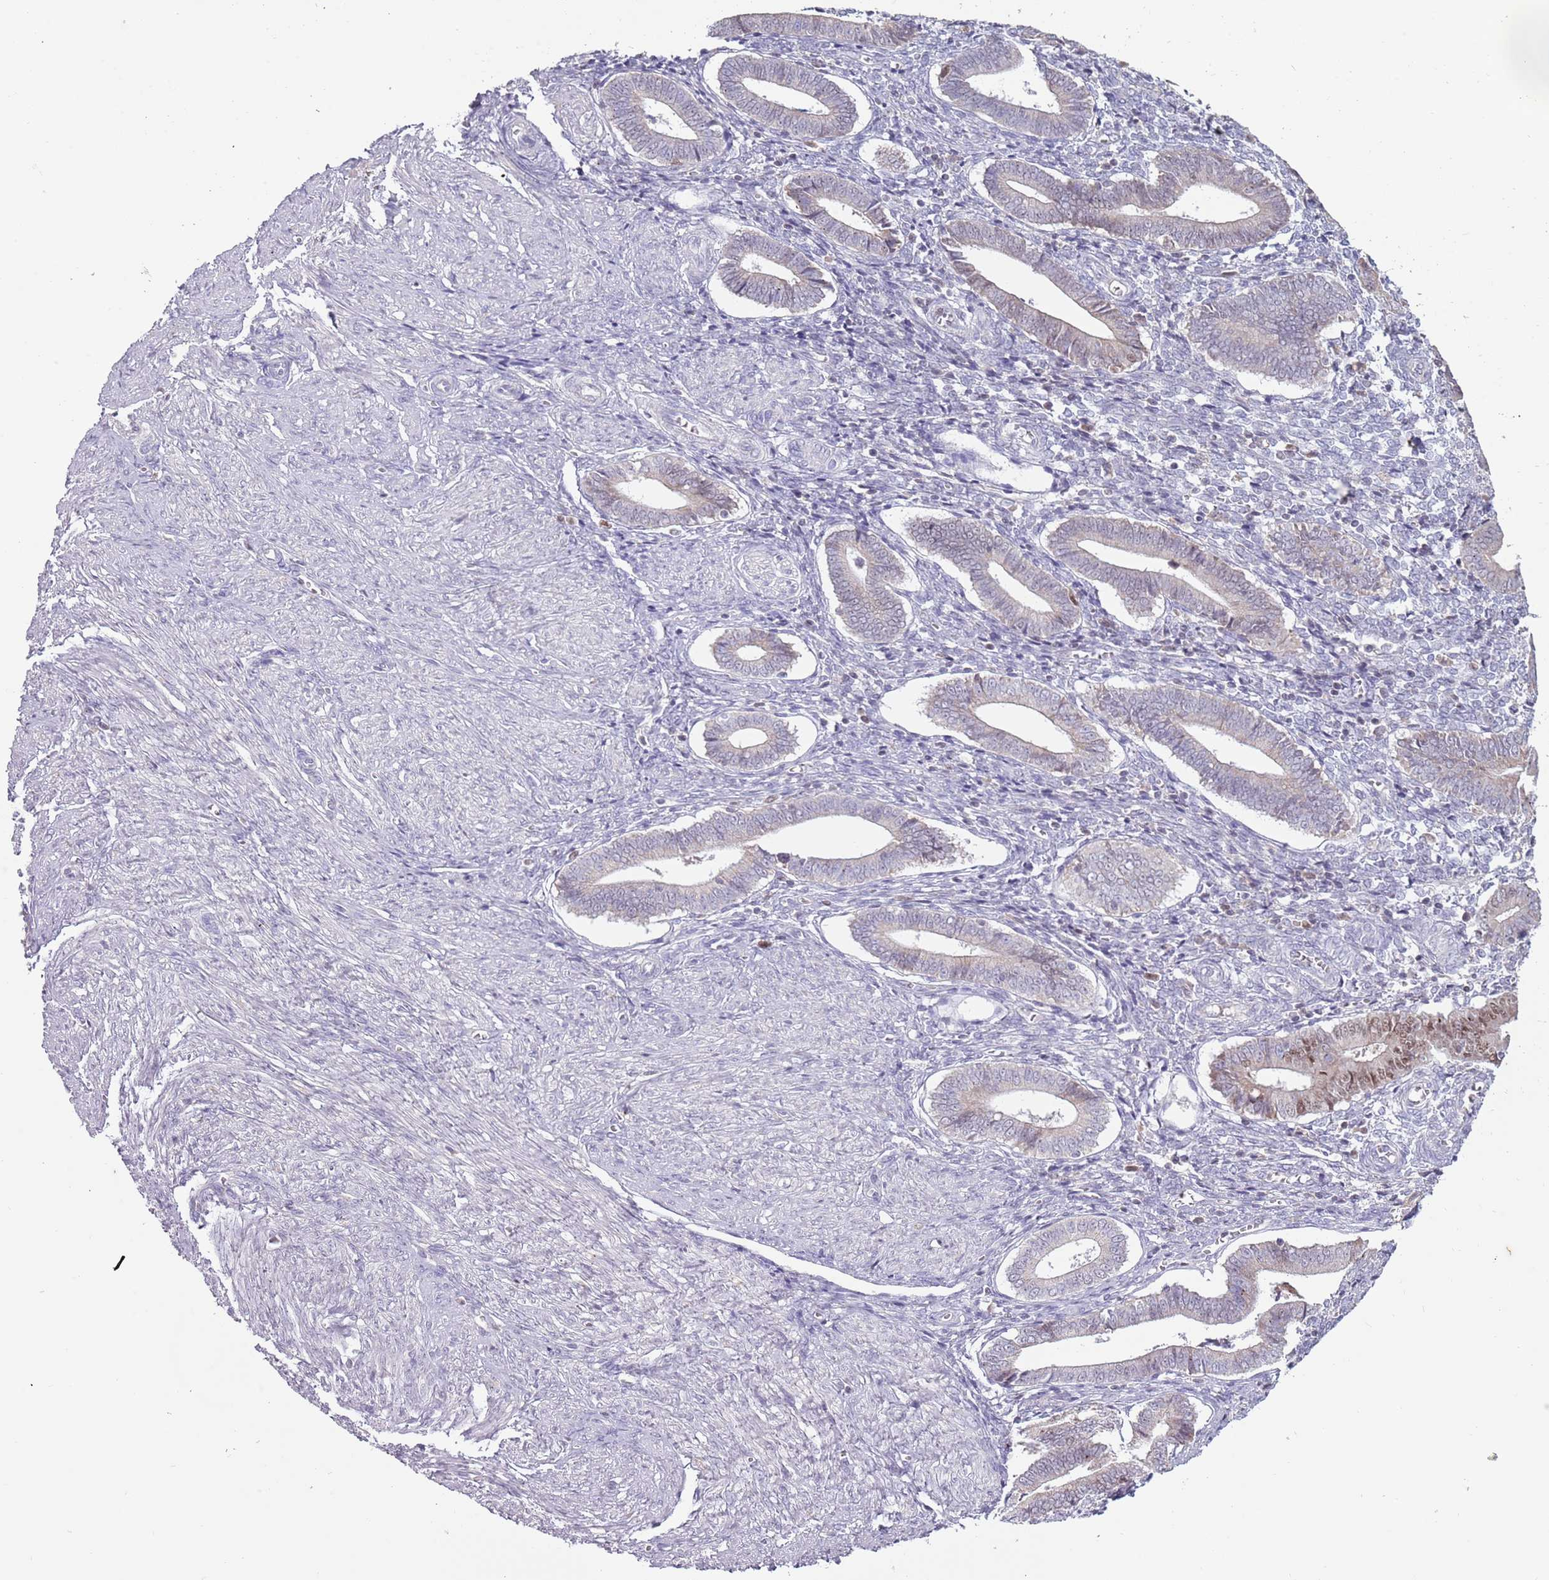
{"staining": {"intensity": "negative", "quantity": "none", "location": "none"}, "tissue": "endometrium", "cell_type": "Cells in endometrial stroma", "image_type": "normal", "snomed": [{"axis": "morphology", "description": "Normal tissue, NOS"}, {"axis": "topography", "description": "Other"}, {"axis": "topography", "description": "Endometrium"}], "caption": "An image of endometrium stained for a protein exhibits no brown staining in cells in endometrial stroma. (DAB IHC with hematoxylin counter stain).", "gene": "SYS1", "patient": {"sex": "female", "age": 44}}